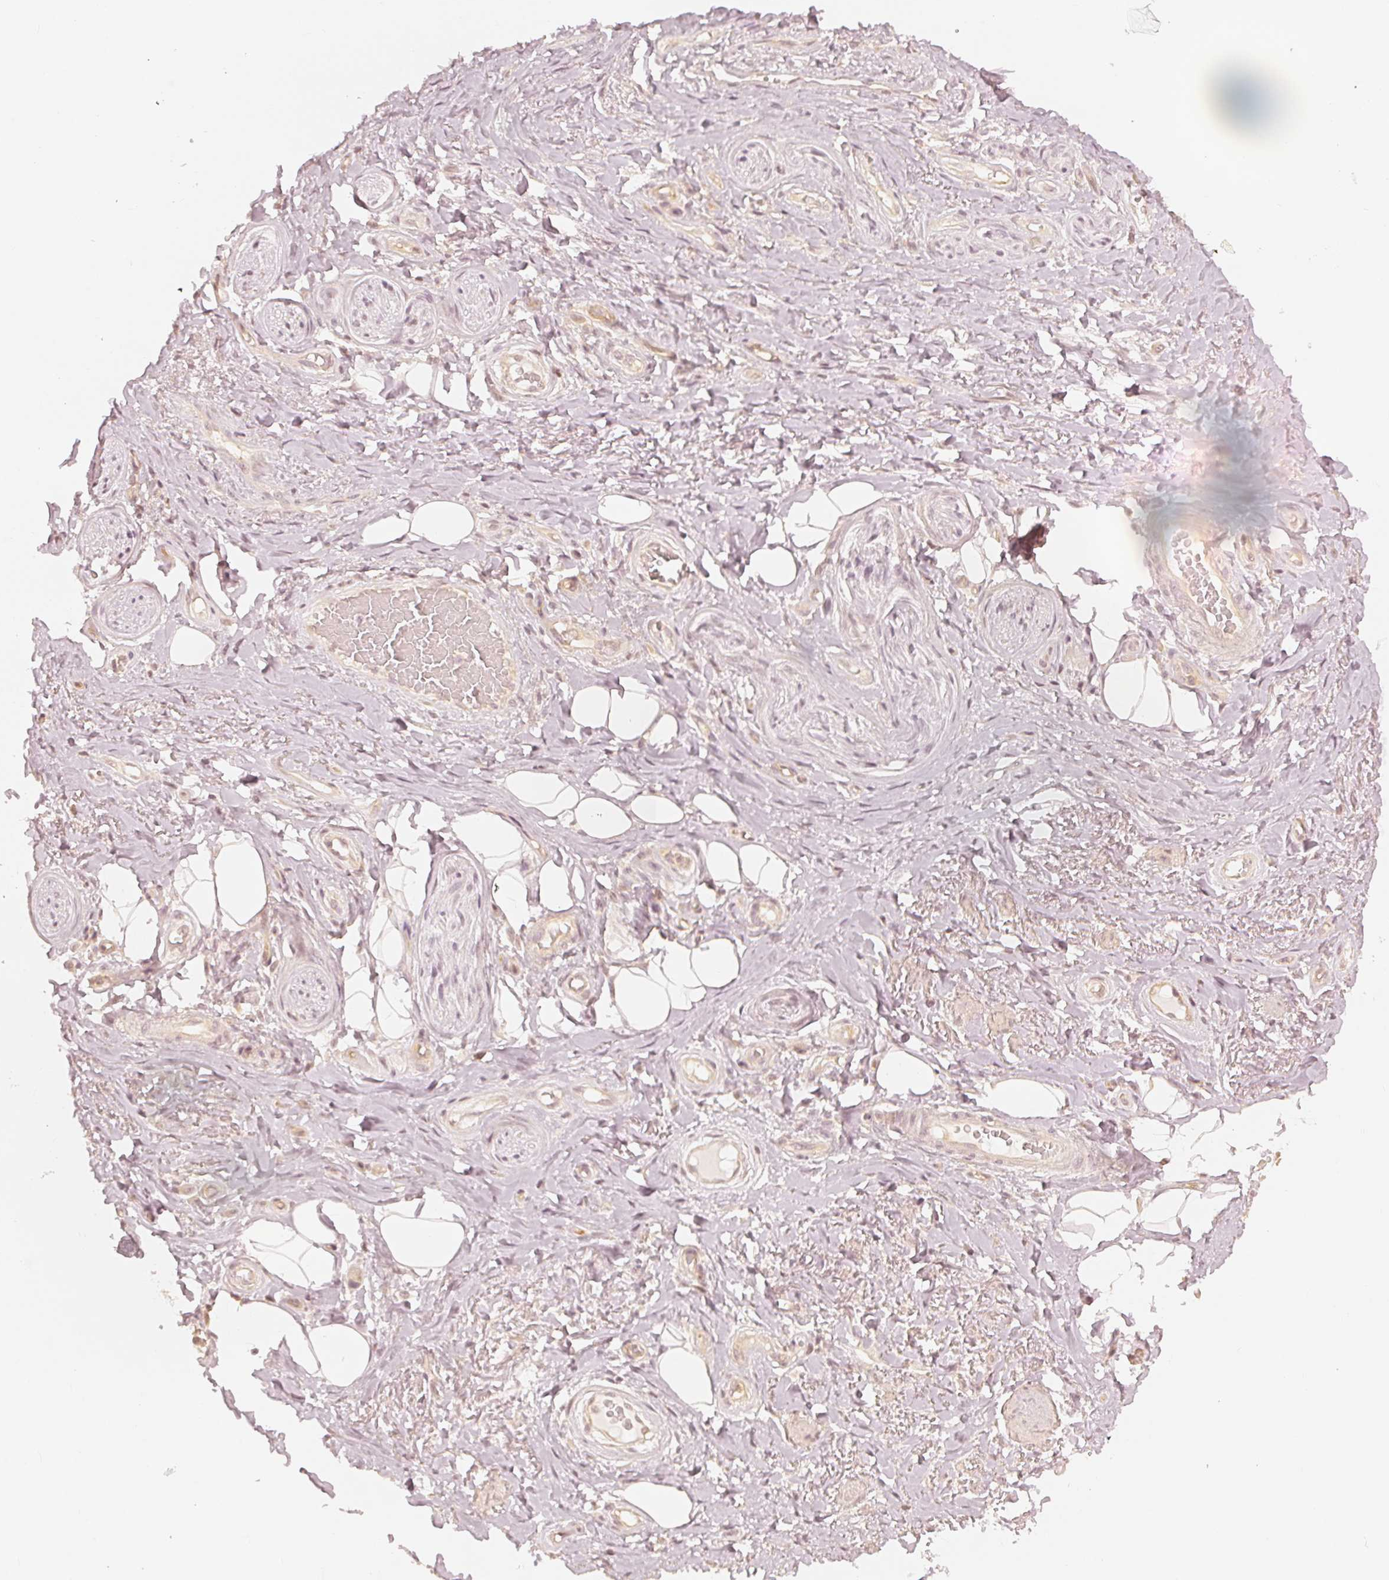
{"staining": {"intensity": "negative", "quantity": "none", "location": "none"}, "tissue": "adipose tissue", "cell_type": "Adipocytes", "image_type": "normal", "snomed": [{"axis": "morphology", "description": "Normal tissue, NOS"}, {"axis": "topography", "description": "Anal"}, {"axis": "topography", "description": "Peripheral nerve tissue"}], "caption": "Immunohistochemistry (IHC) of normal human adipose tissue exhibits no expression in adipocytes. (DAB immunohistochemistry (IHC), high magnification).", "gene": "SLC34A1", "patient": {"sex": "male", "age": 53}}